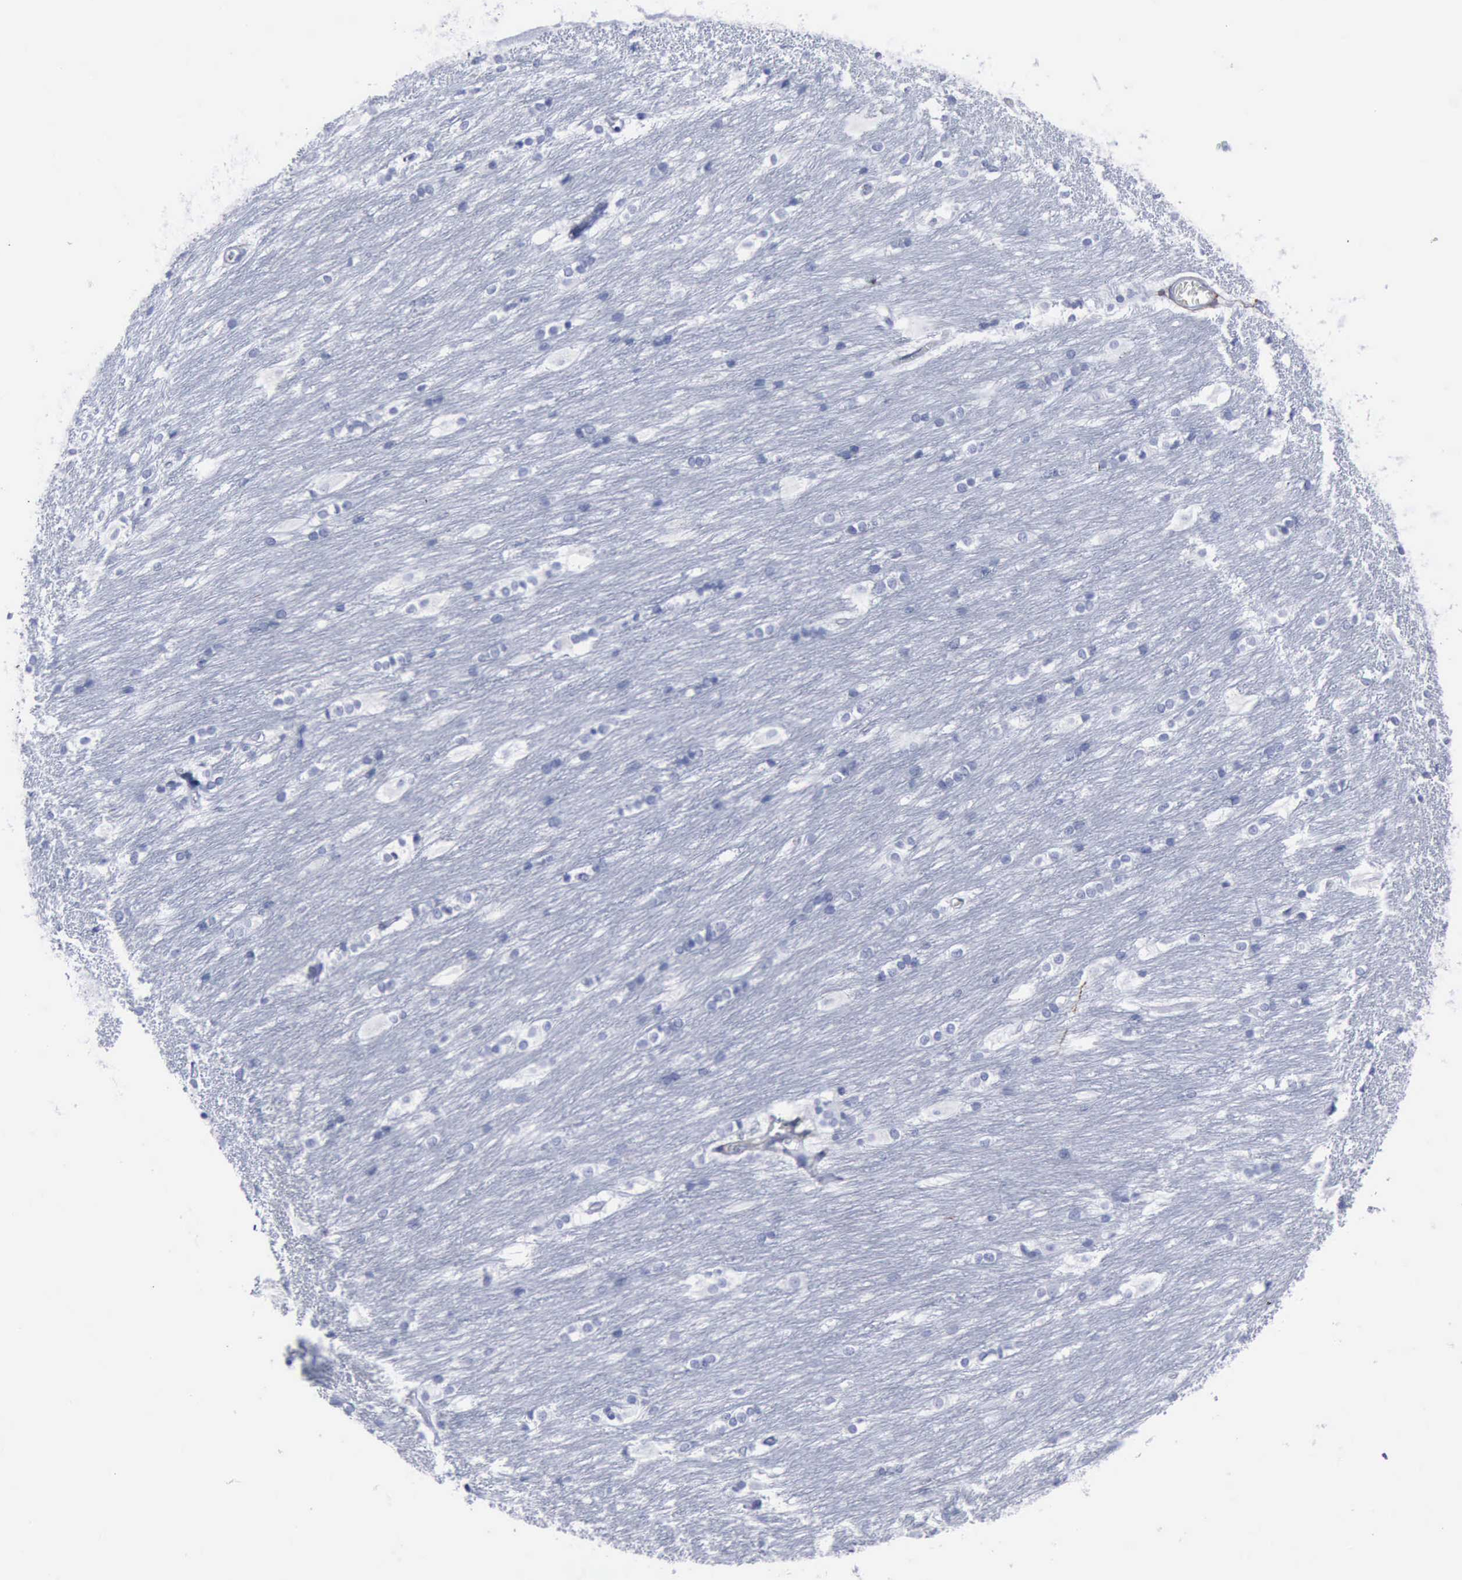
{"staining": {"intensity": "negative", "quantity": "none", "location": "none"}, "tissue": "caudate", "cell_type": "Glial cells", "image_type": "normal", "snomed": [{"axis": "morphology", "description": "Normal tissue, NOS"}, {"axis": "topography", "description": "Lateral ventricle wall"}], "caption": "IHC image of normal caudate: caudate stained with DAB exhibits no significant protein positivity in glial cells.", "gene": "NGFR", "patient": {"sex": "female", "age": 19}}